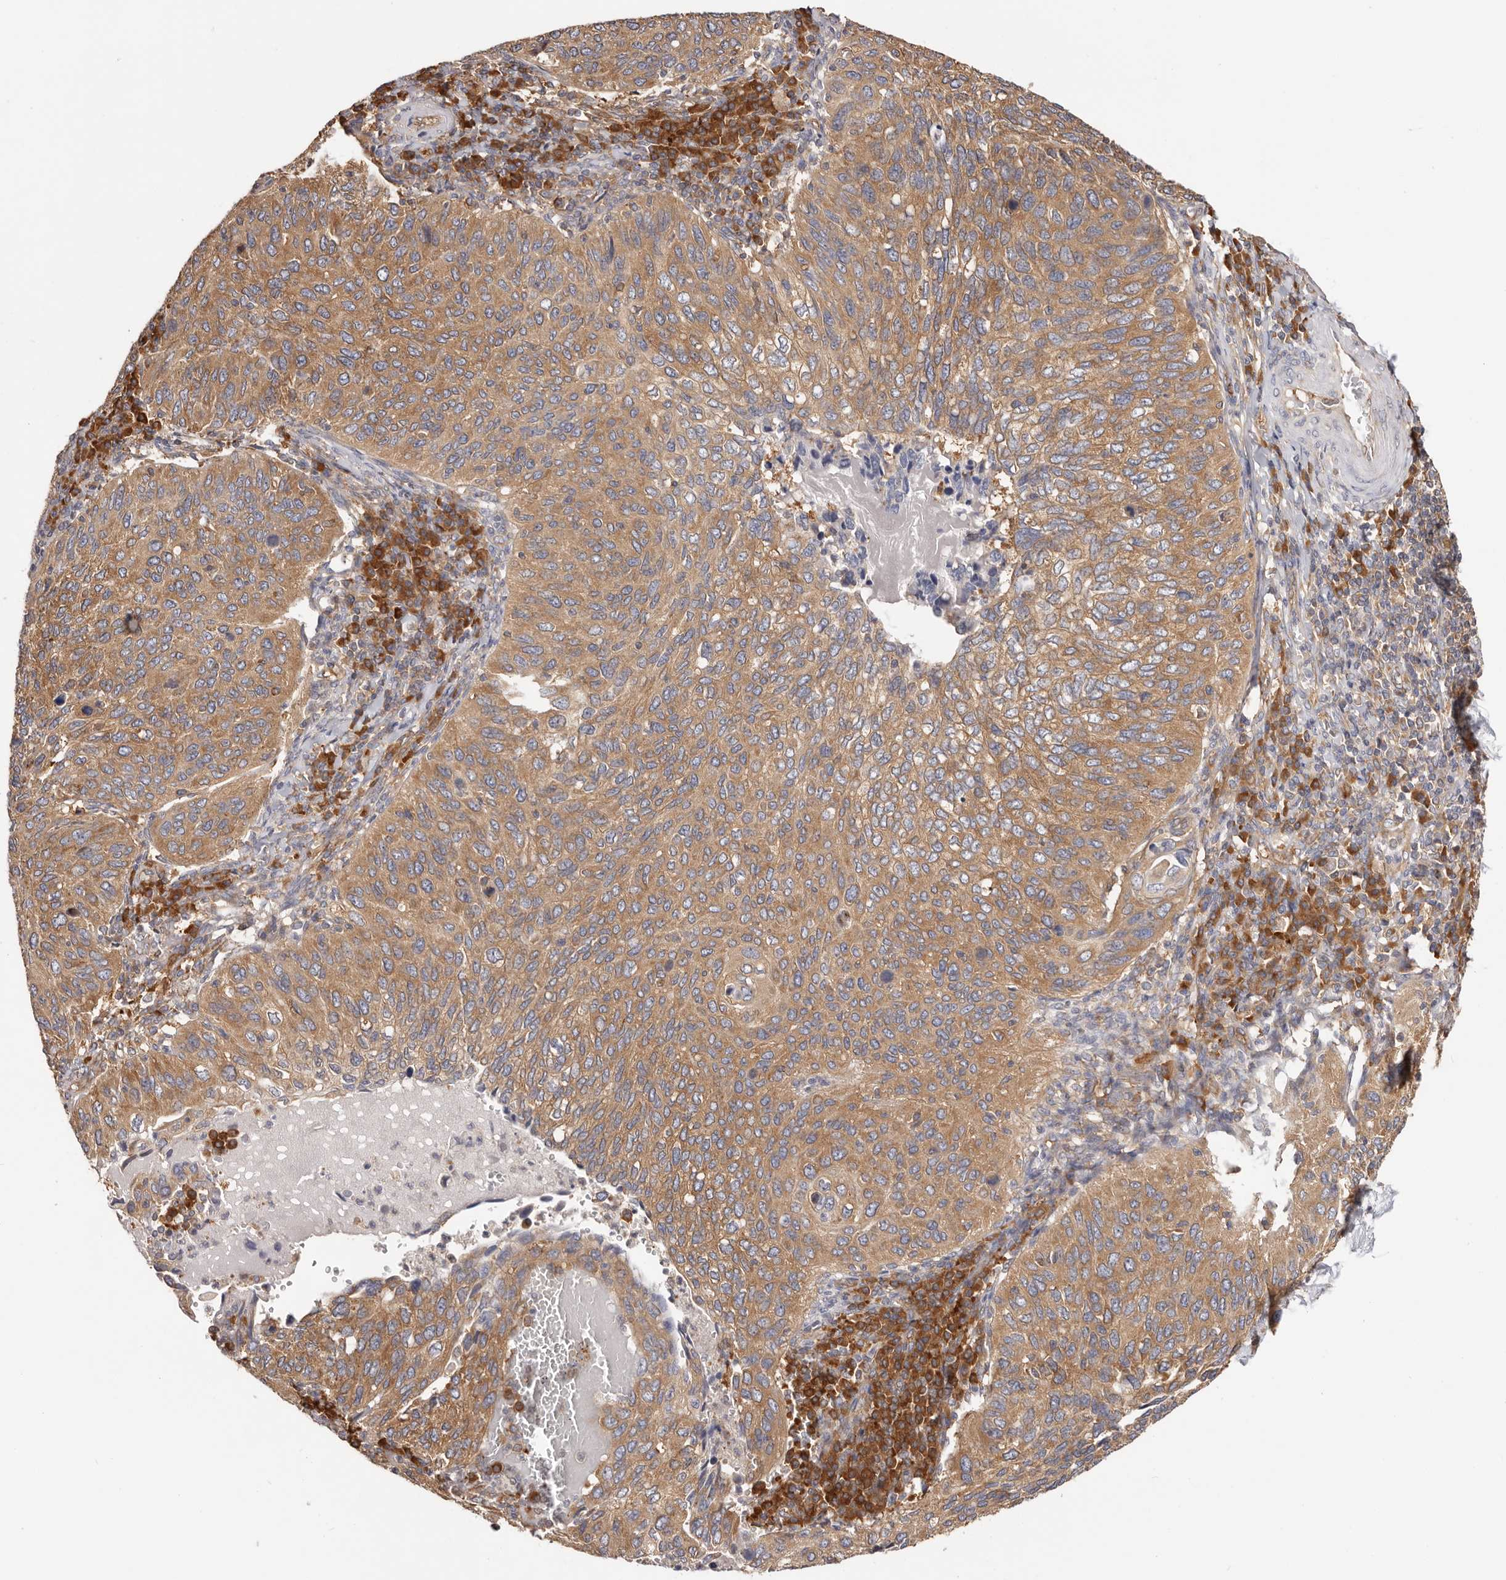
{"staining": {"intensity": "moderate", "quantity": ">75%", "location": "cytoplasmic/membranous"}, "tissue": "cervical cancer", "cell_type": "Tumor cells", "image_type": "cancer", "snomed": [{"axis": "morphology", "description": "Squamous cell carcinoma, NOS"}, {"axis": "topography", "description": "Cervix"}], "caption": "Cervical cancer stained with a protein marker exhibits moderate staining in tumor cells.", "gene": "EPRS1", "patient": {"sex": "female", "age": 38}}